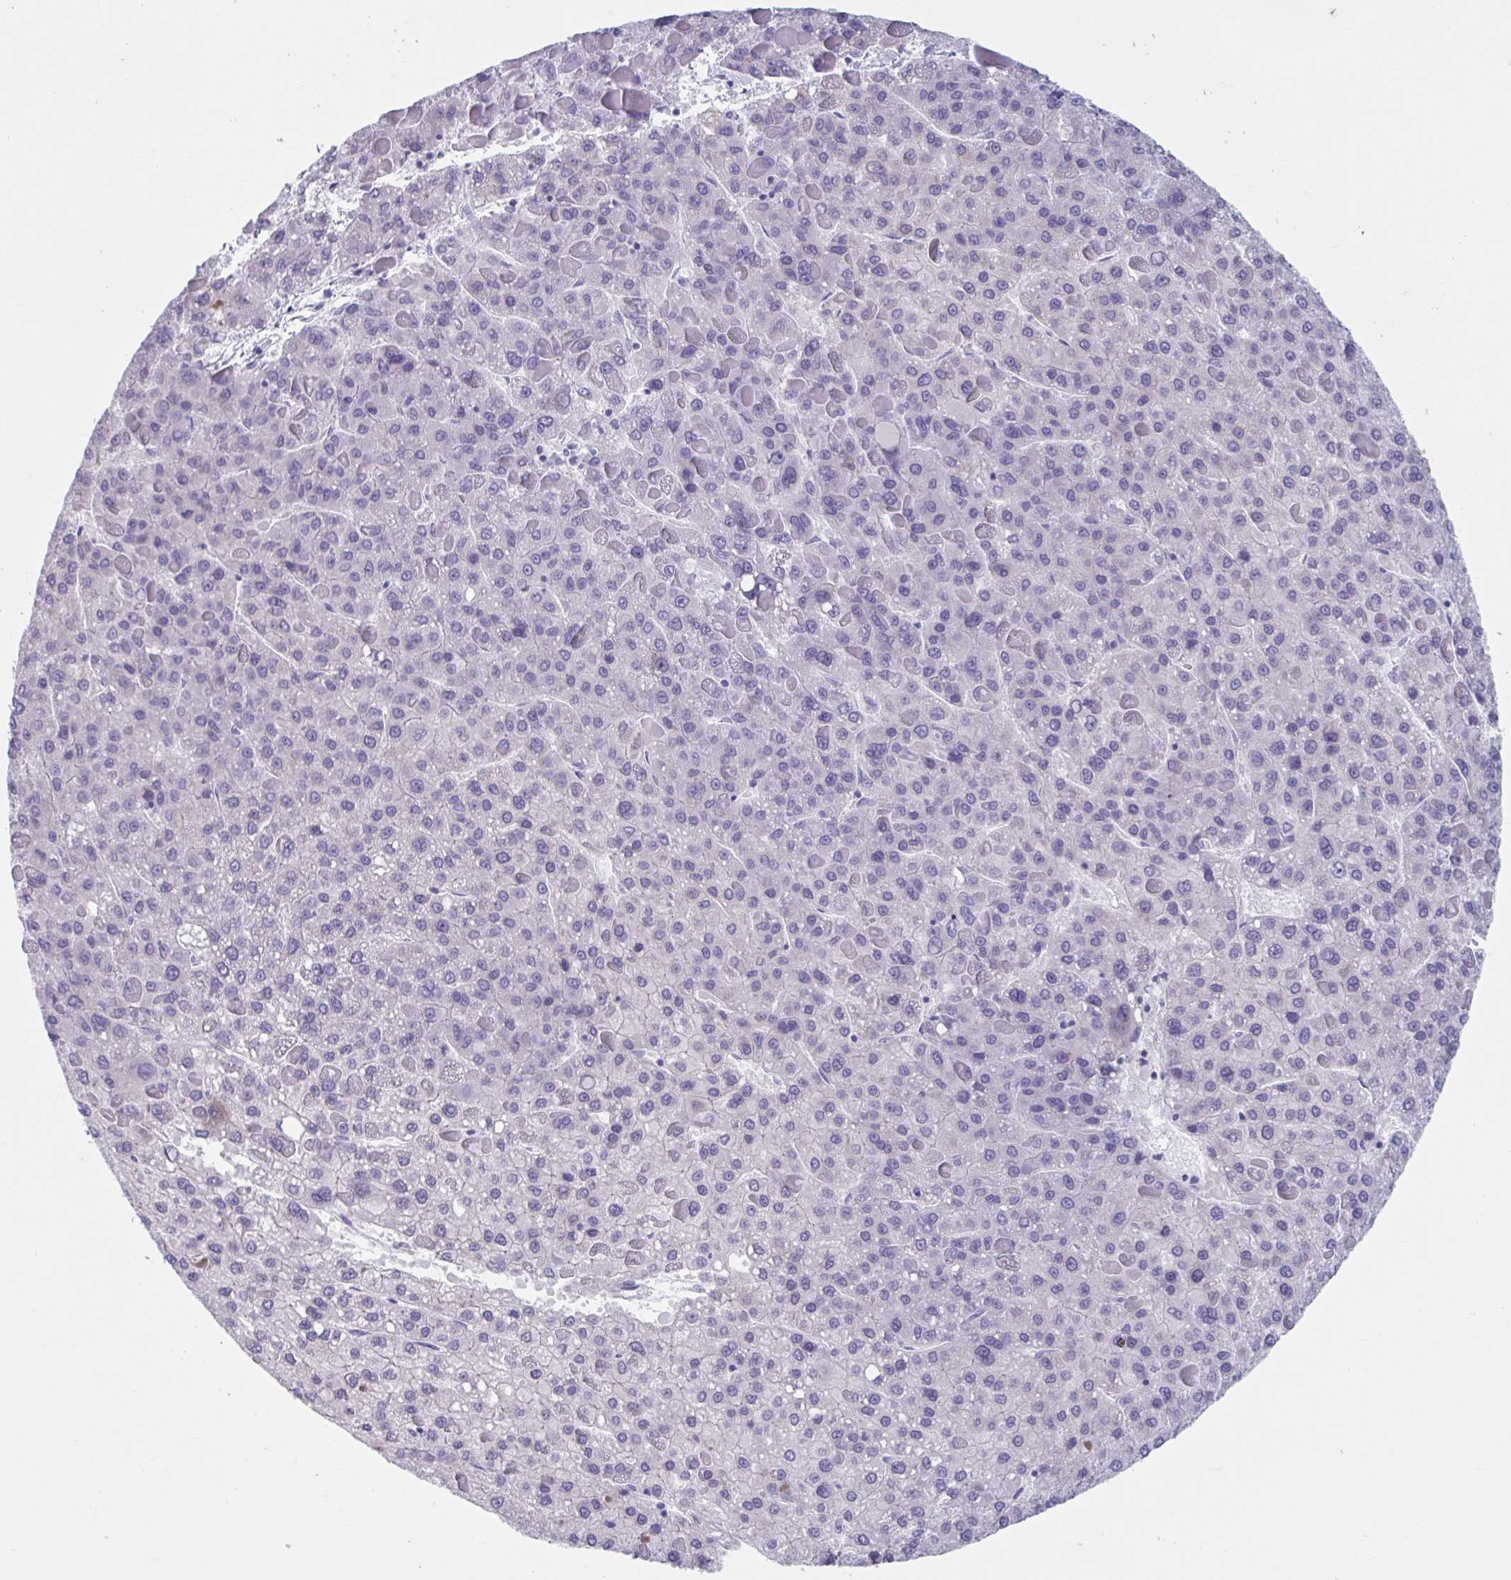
{"staining": {"intensity": "negative", "quantity": "none", "location": "none"}, "tissue": "liver cancer", "cell_type": "Tumor cells", "image_type": "cancer", "snomed": [{"axis": "morphology", "description": "Carcinoma, Hepatocellular, NOS"}, {"axis": "topography", "description": "Liver"}], "caption": "Immunohistochemistry photomicrograph of liver hepatocellular carcinoma stained for a protein (brown), which displays no staining in tumor cells. The staining is performed using DAB (3,3'-diaminobenzidine) brown chromogen with nuclei counter-stained in using hematoxylin.", "gene": "HSD11B2", "patient": {"sex": "female", "age": 82}}